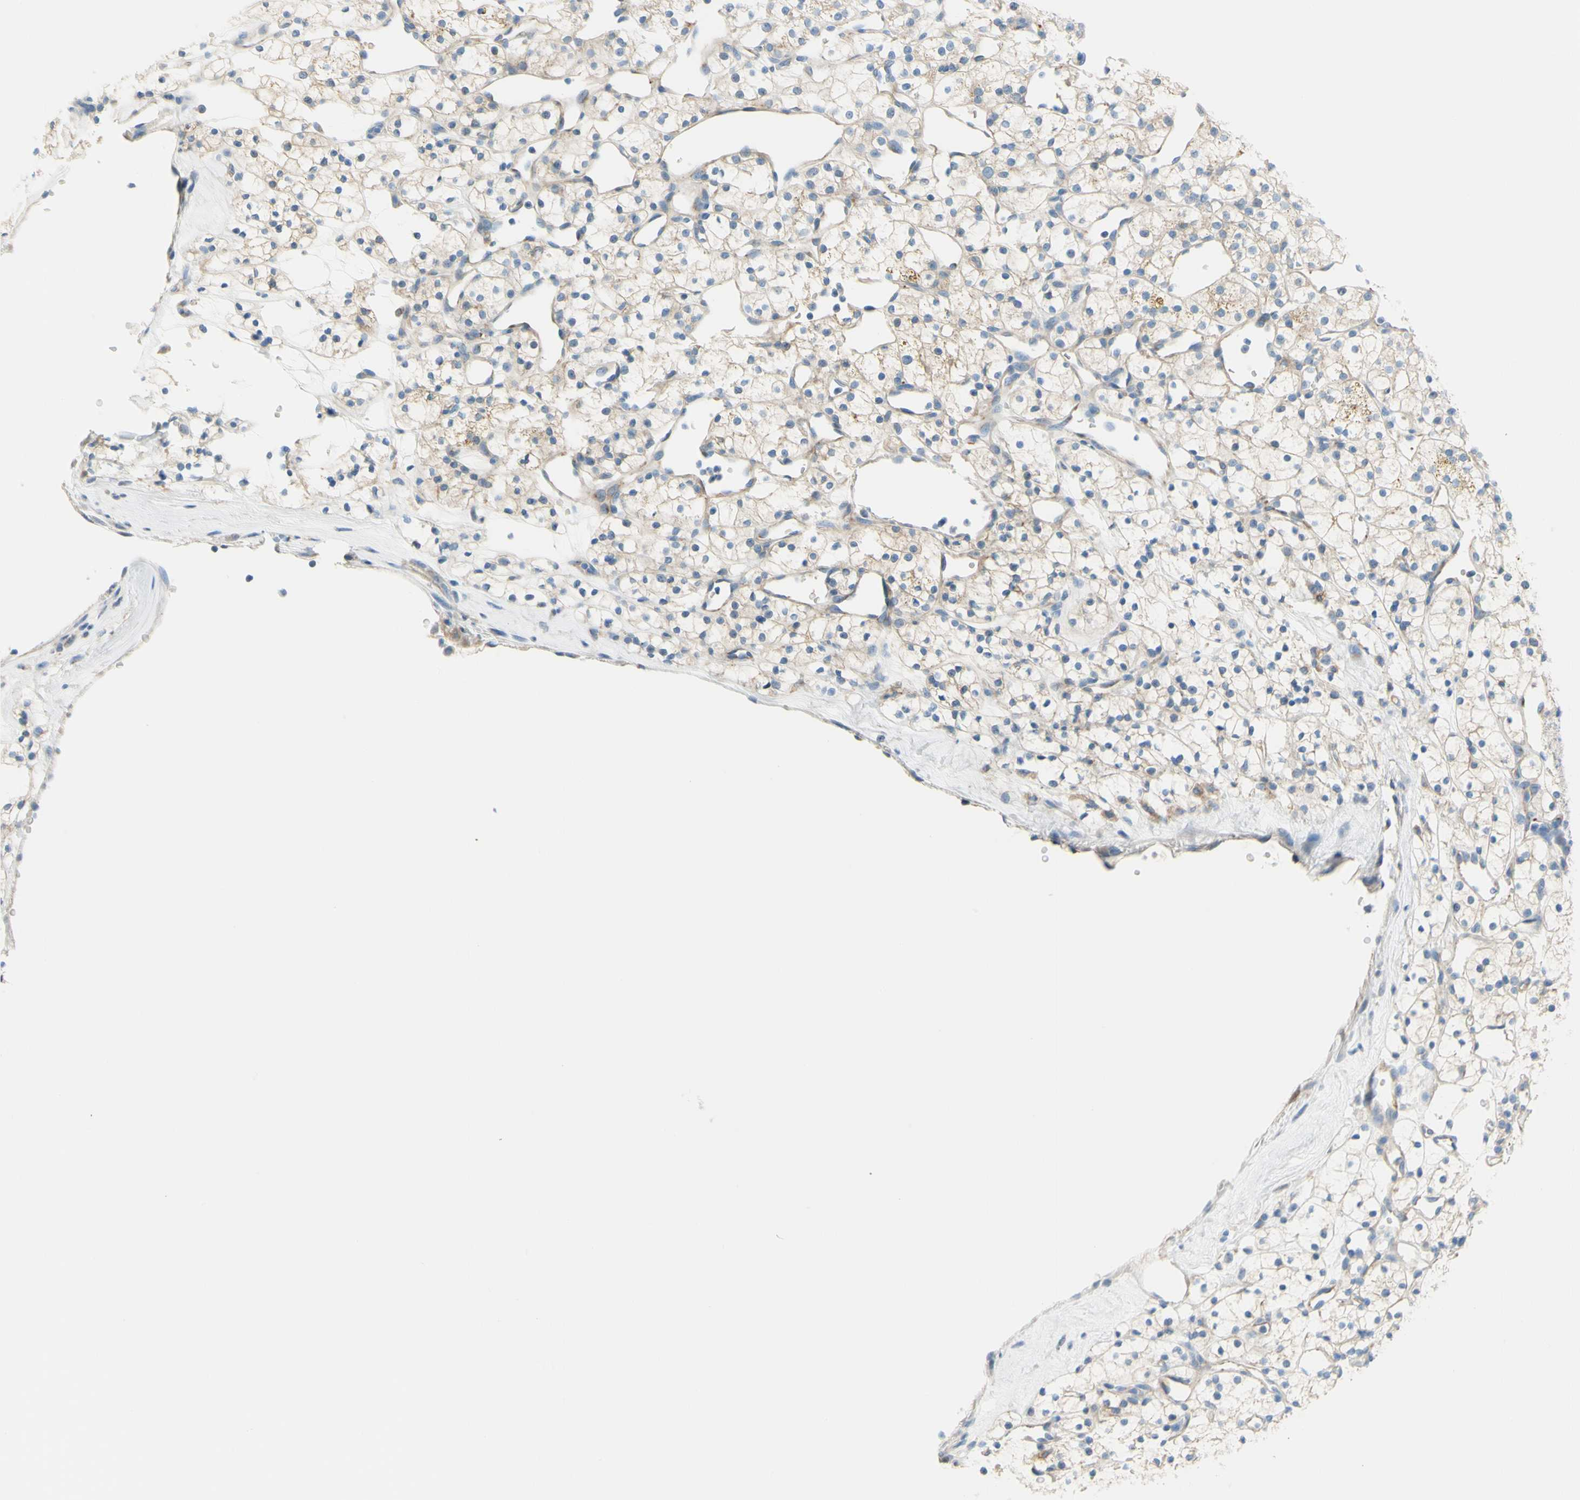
{"staining": {"intensity": "weak", "quantity": ">75%", "location": "cytoplasmic/membranous"}, "tissue": "renal cancer", "cell_type": "Tumor cells", "image_type": "cancer", "snomed": [{"axis": "morphology", "description": "Adenocarcinoma, NOS"}, {"axis": "topography", "description": "Kidney"}], "caption": "This is a micrograph of immunohistochemistry staining of renal cancer (adenocarcinoma), which shows weak positivity in the cytoplasmic/membranous of tumor cells.", "gene": "FRMD4B", "patient": {"sex": "female", "age": 60}}